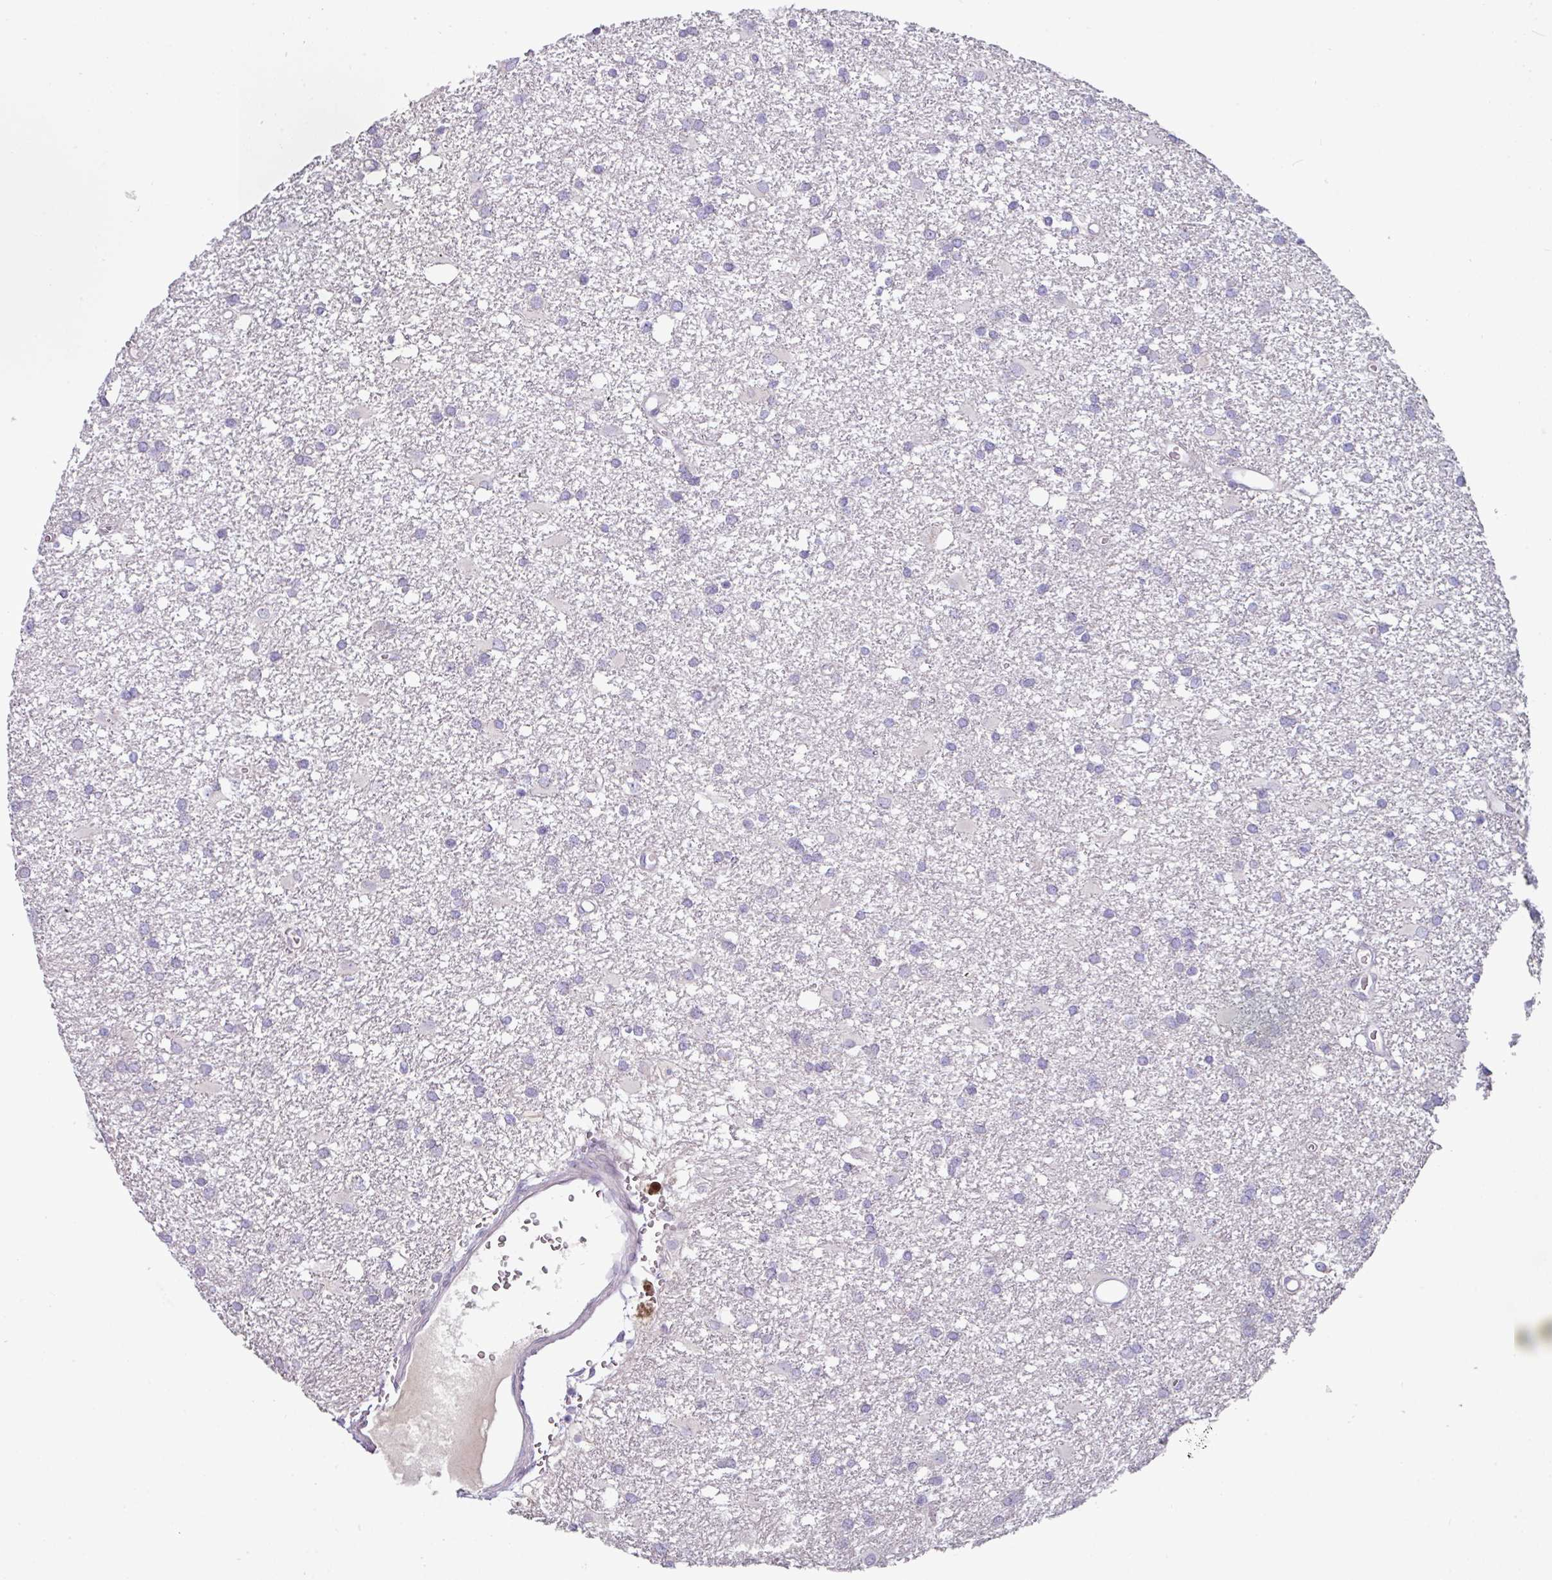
{"staining": {"intensity": "negative", "quantity": "none", "location": "none"}, "tissue": "glioma", "cell_type": "Tumor cells", "image_type": "cancer", "snomed": [{"axis": "morphology", "description": "Glioma, malignant, High grade"}, {"axis": "topography", "description": "Brain"}], "caption": "High magnification brightfield microscopy of malignant glioma (high-grade) stained with DAB (brown) and counterstained with hematoxylin (blue): tumor cells show no significant staining.", "gene": "RGS16", "patient": {"sex": "male", "age": 48}}